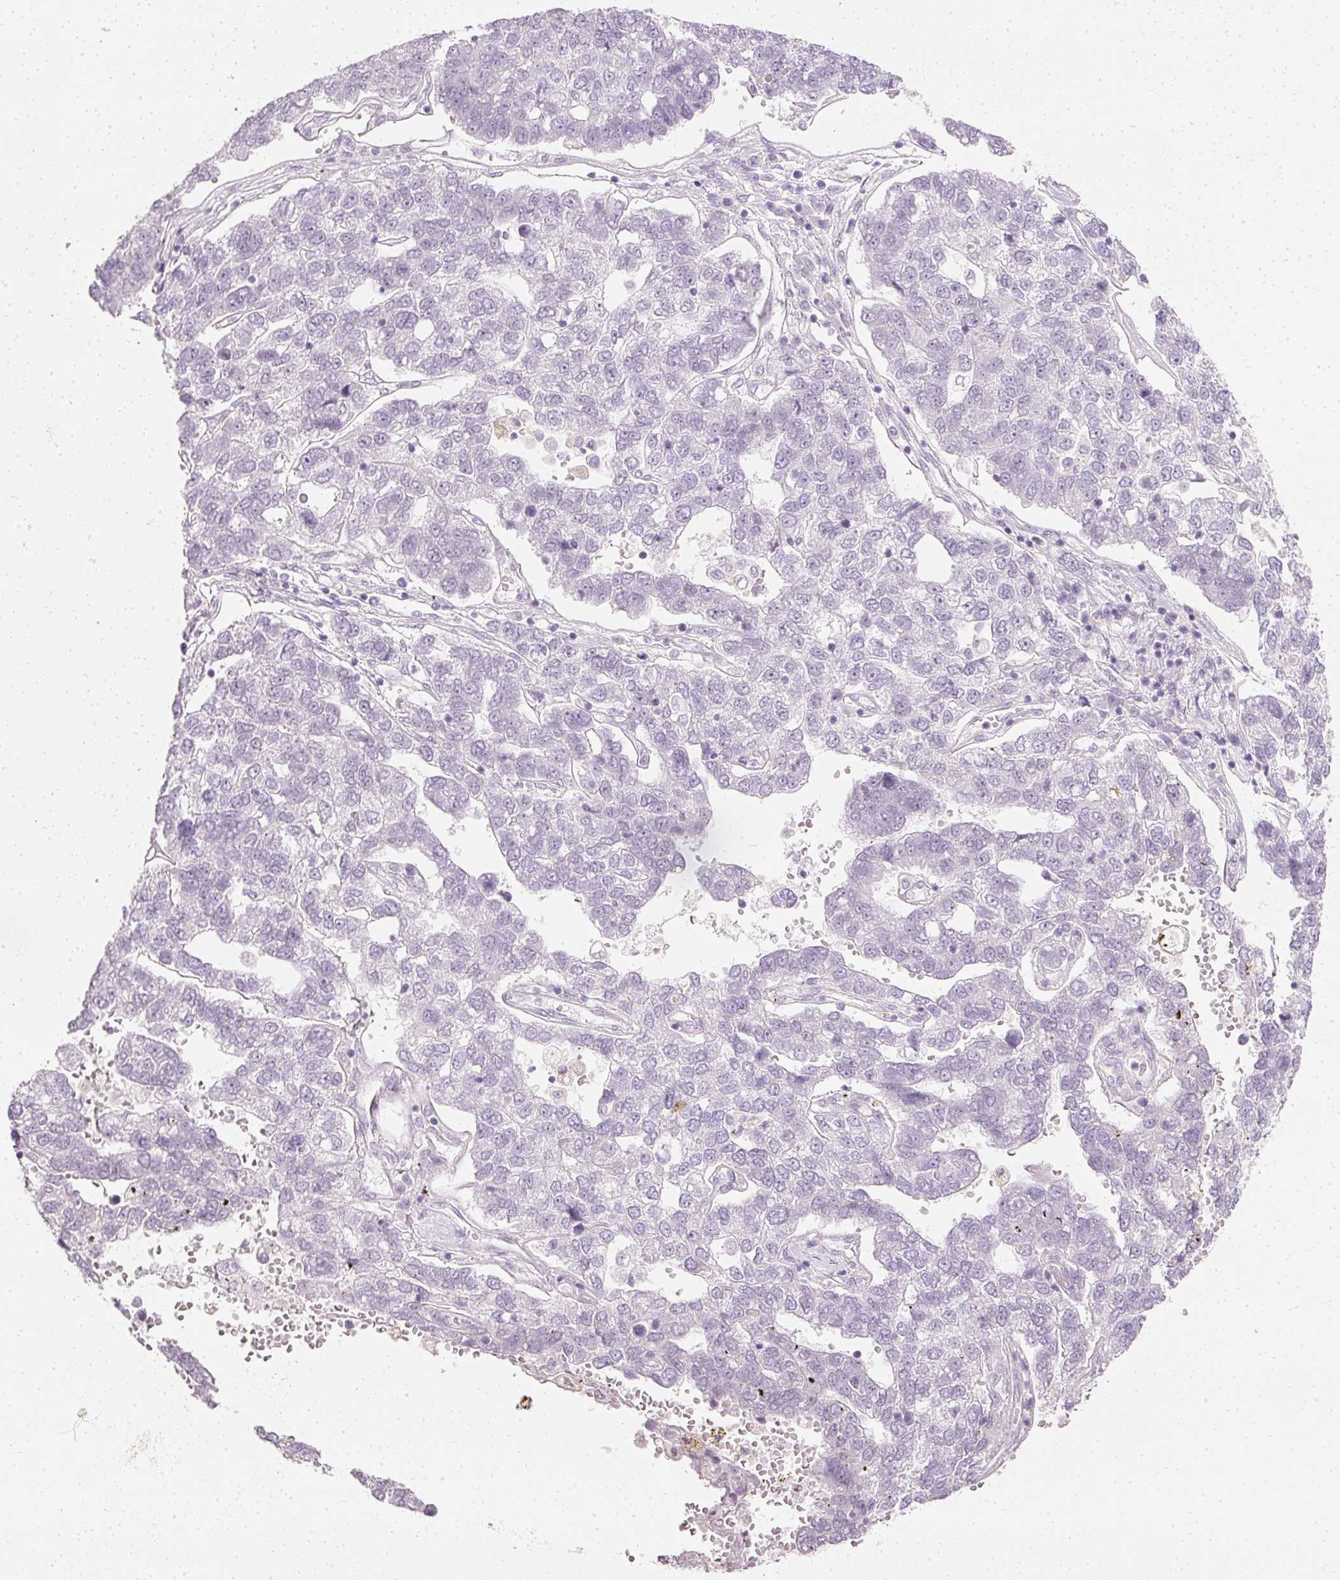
{"staining": {"intensity": "negative", "quantity": "none", "location": "none"}, "tissue": "pancreatic cancer", "cell_type": "Tumor cells", "image_type": "cancer", "snomed": [{"axis": "morphology", "description": "Adenocarcinoma, NOS"}, {"axis": "topography", "description": "Pancreas"}], "caption": "Adenocarcinoma (pancreatic) was stained to show a protein in brown. There is no significant positivity in tumor cells. Nuclei are stained in blue.", "gene": "ELAVL3", "patient": {"sex": "female", "age": 61}}